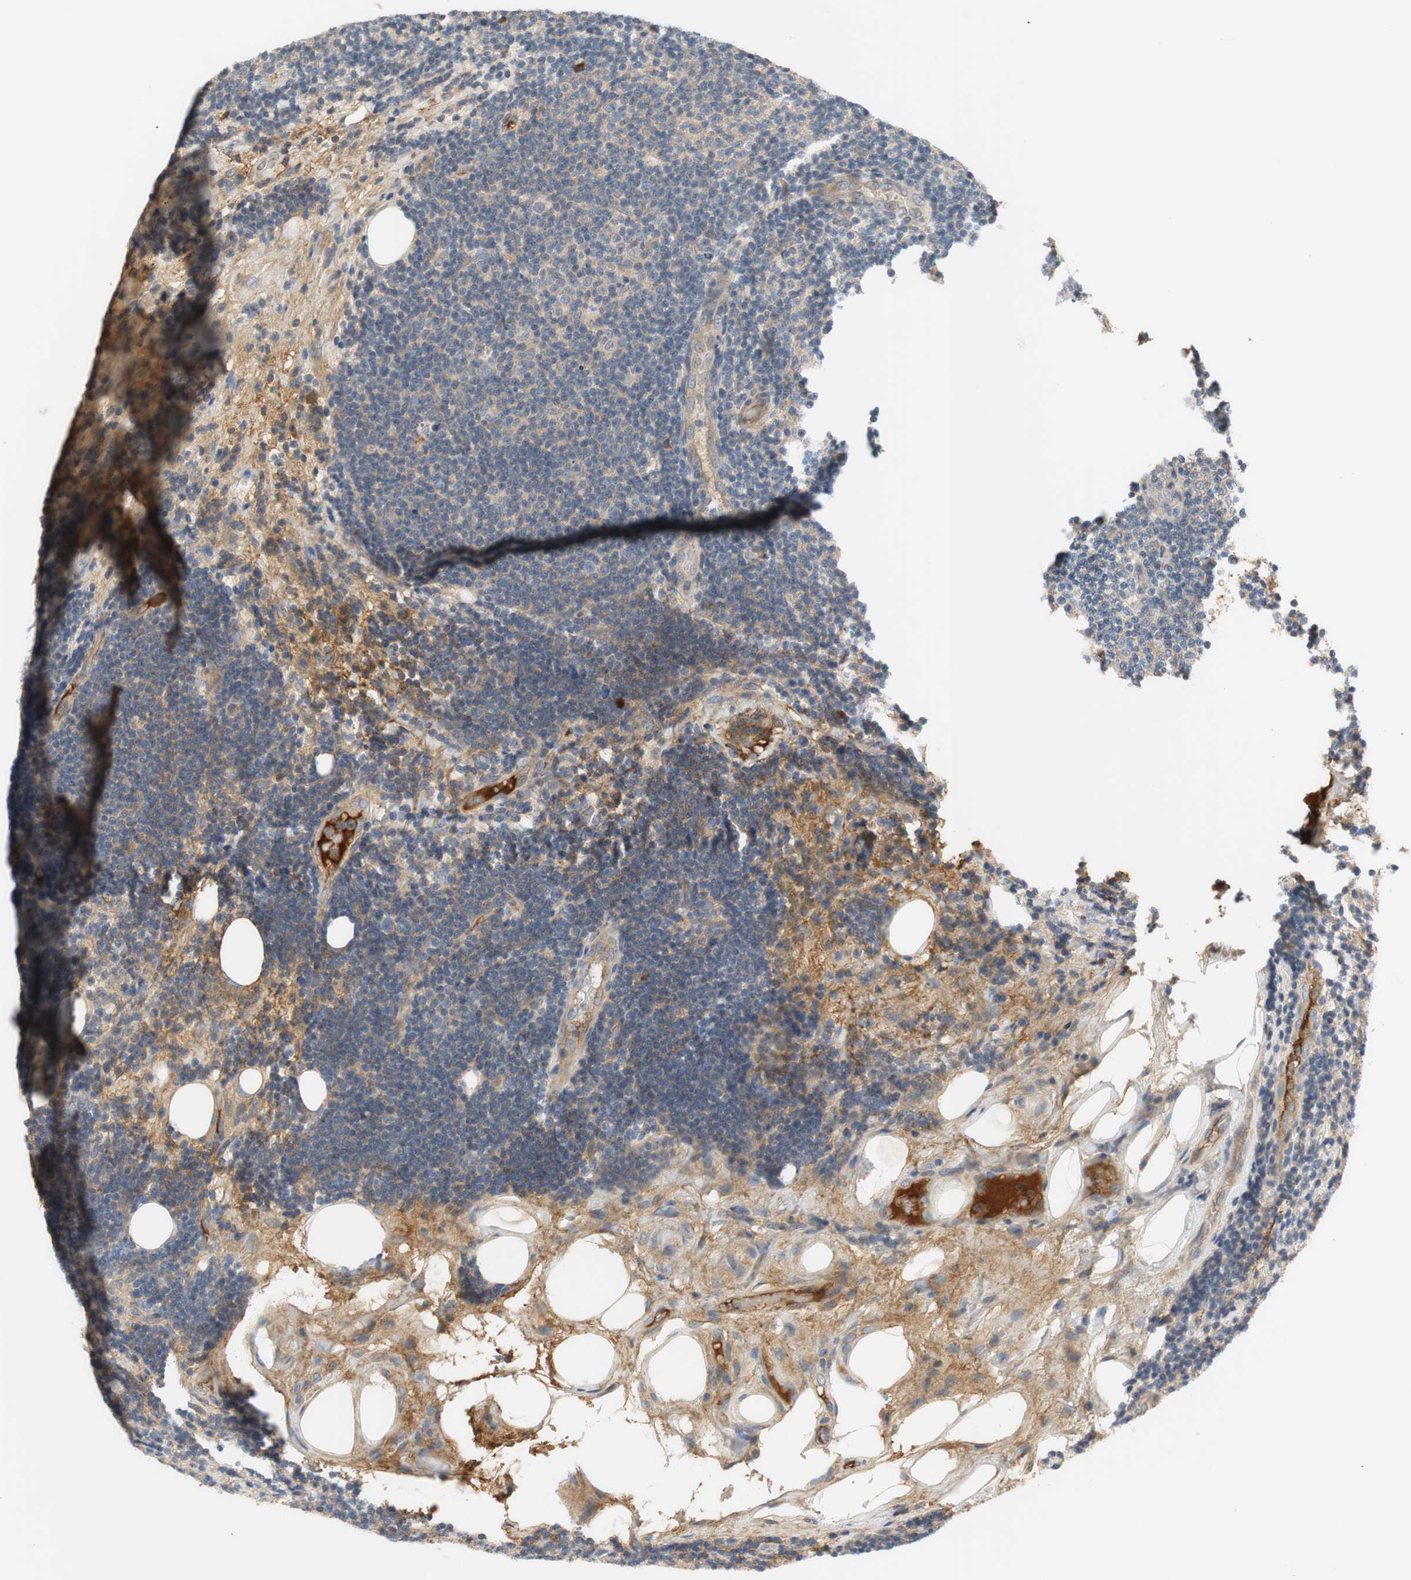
{"staining": {"intensity": "negative", "quantity": "none", "location": "none"}, "tissue": "lymphoma", "cell_type": "Tumor cells", "image_type": "cancer", "snomed": [{"axis": "morphology", "description": "Malignant lymphoma, non-Hodgkin's type, Low grade"}, {"axis": "topography", "description": "Lymph node"}], "caption": "Immunohistochemistry (IHC) micrograph of low-grade malignant lymphoma, non-Hodgkin's type stained for a protein (brown), which shows no staining in tumor cells.", "gene": "C4A", "patient": {"sex": "male", "age": 83}}